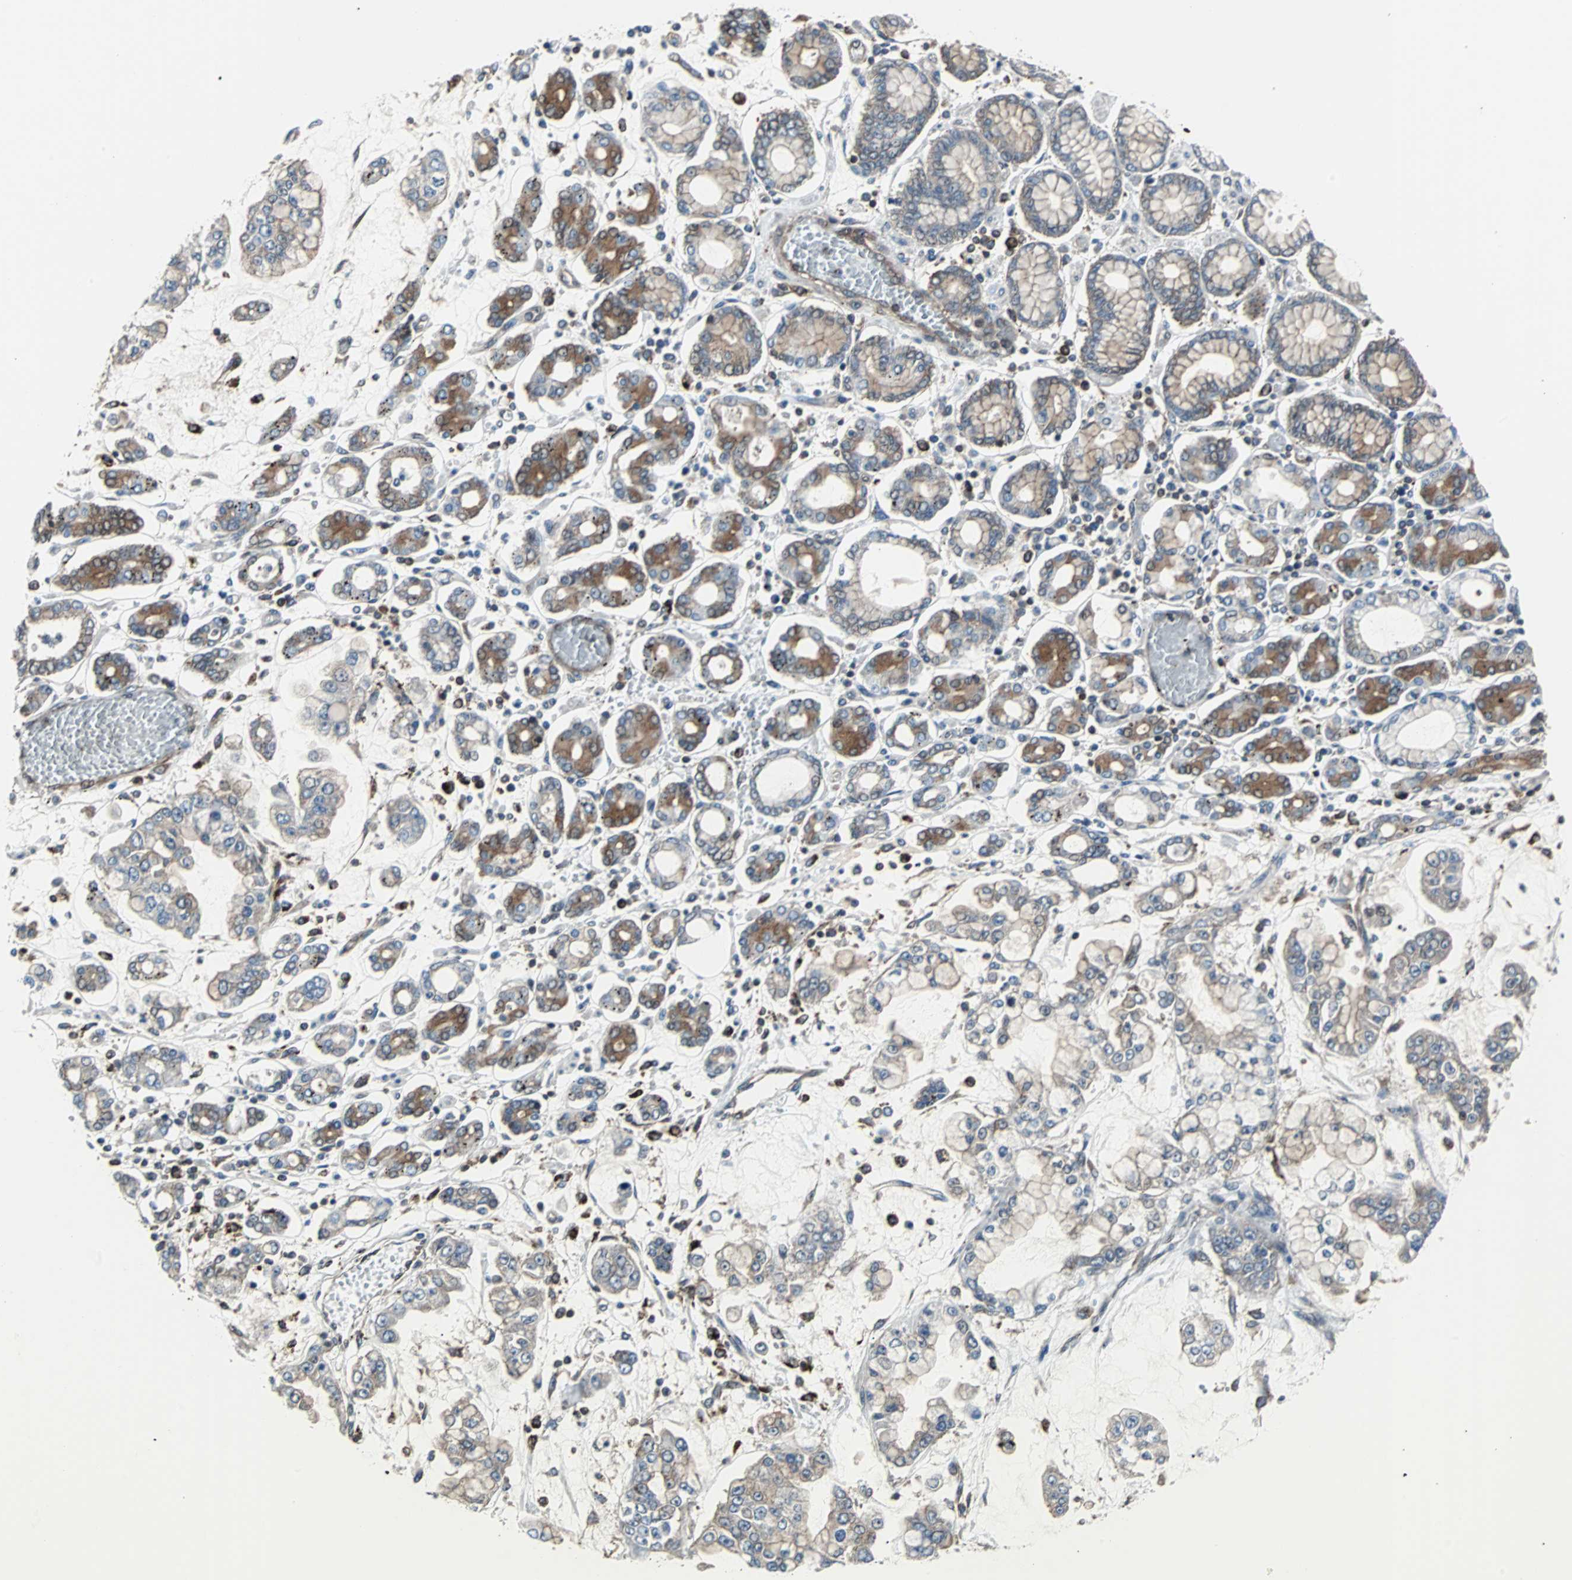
{"staining": {"intensity": "weak", "quantity": "25%-75%", "location": "cytoplasmic/membranous"}, "tissue": "stomach cancer", "cell_type": "Tumor cells", "image_type": "cancer", "snomed": [{"axis": "morphology", "description": "Normal tissue, NOS"}, {"axis": "morphology", "description": "Adenocarcinoma, NOS"}, {"axis": "topography", "description": "Stomach, upper"}, {"axis": "topography", "description": "Stomach"}], "caption": "Protein expression analysis of stomach cancer (adenocarcinoma) exhibits weak cytoplasmic/membranous positivity in about 25%-75% of tumor cells.", "gene": "RELA", "patient": {"sex": "male", "age": 76}}